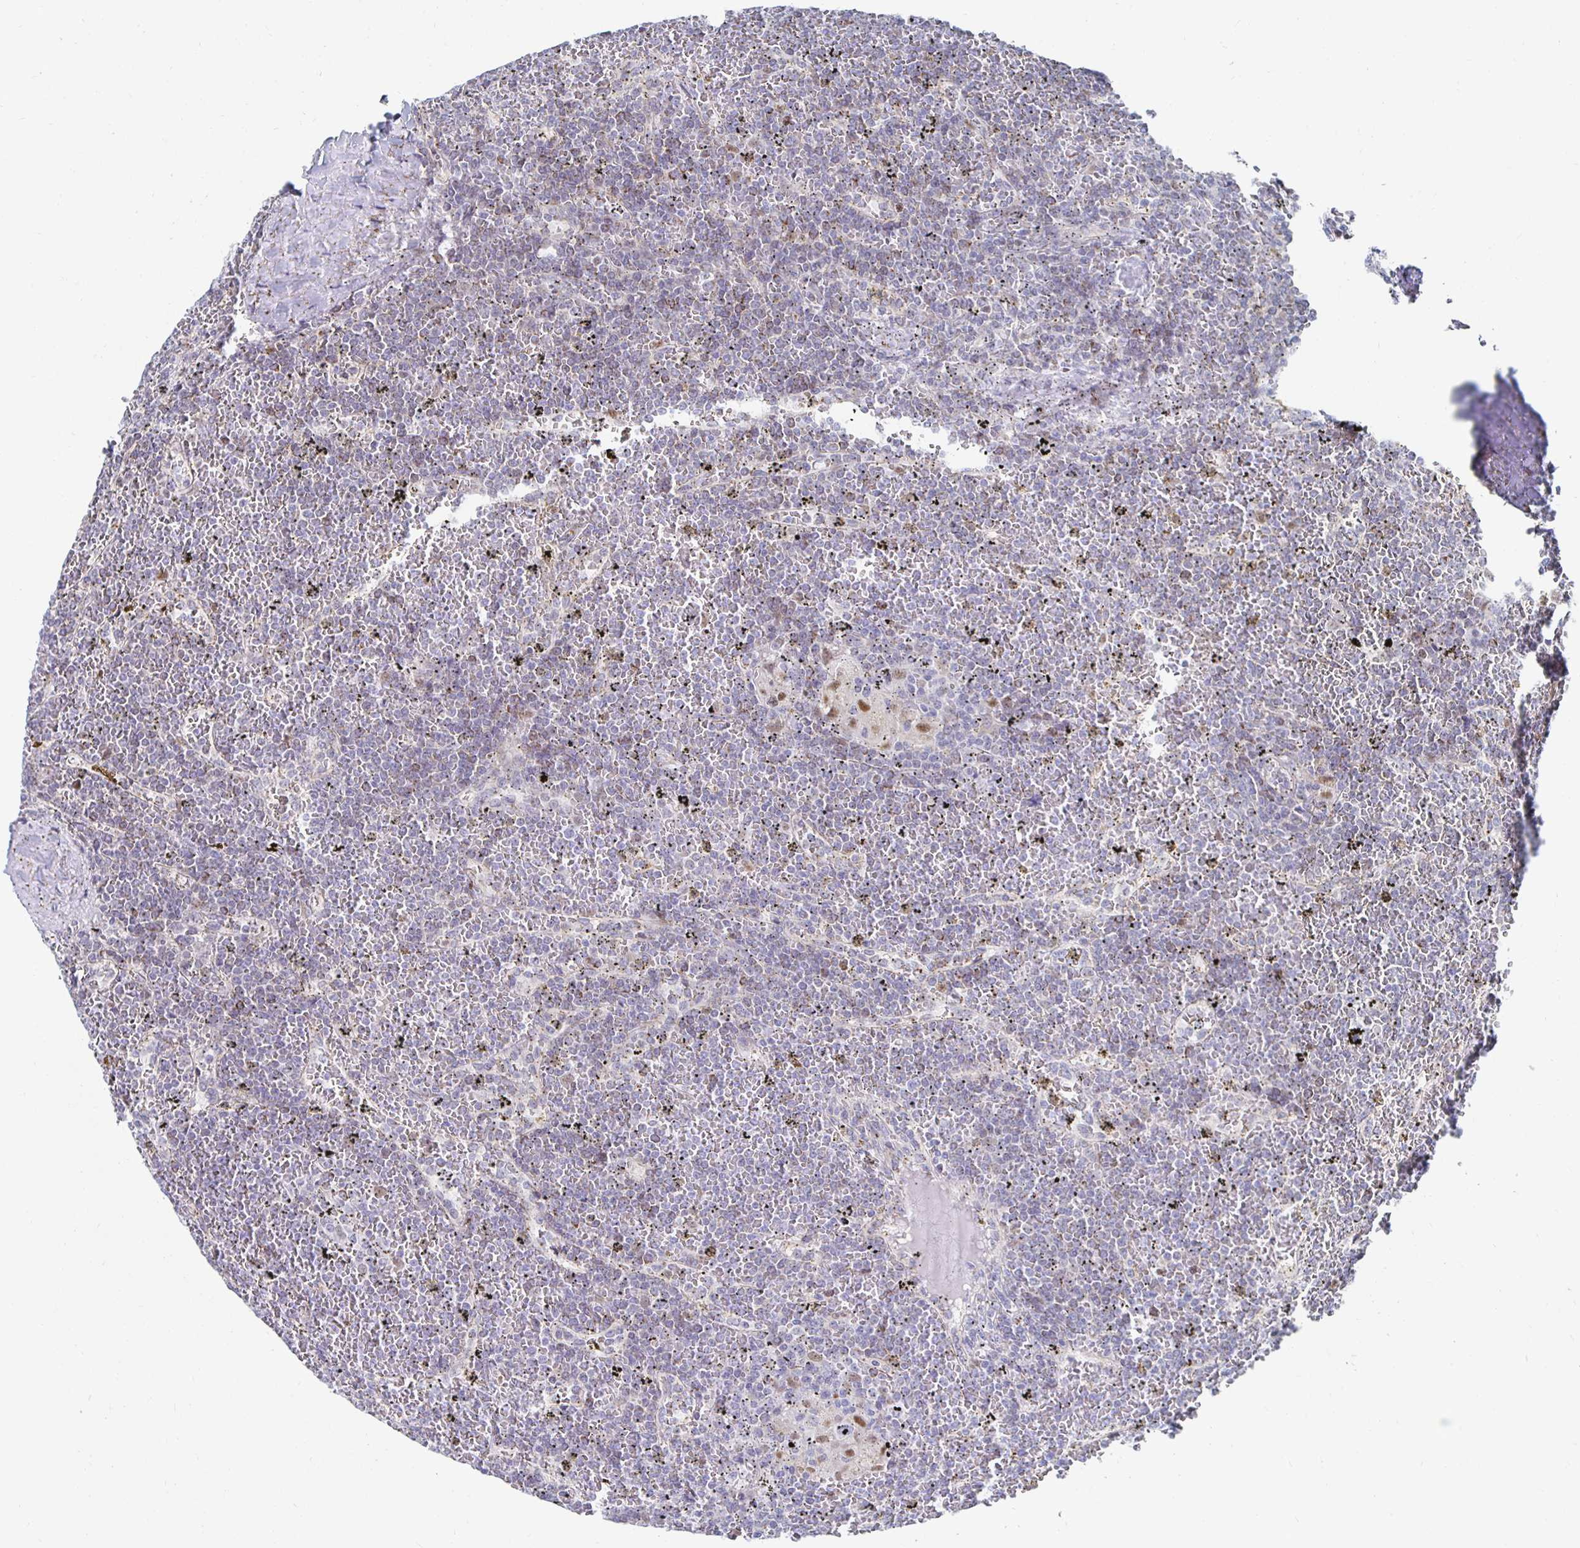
{"staining": {"intensity": "weak", "quantity": "<25%", "location": "cytoplasmic/membranous"}, "tissue": "lymphoma", "cell_type": "Tumor cells", "image_type": "cancer", "snomed": [{"axis": "morphology", "description": "Malignant lymphoma, non-Hodgkin's type, Low grade"}, {"axis": "topography", "description": "Spleen"}], "caption": "The photomicrograph reveals no staining of tumor cells in lymphoma.", "gene": "NOCT", "patient": {"sex": "female", "age": 19}}